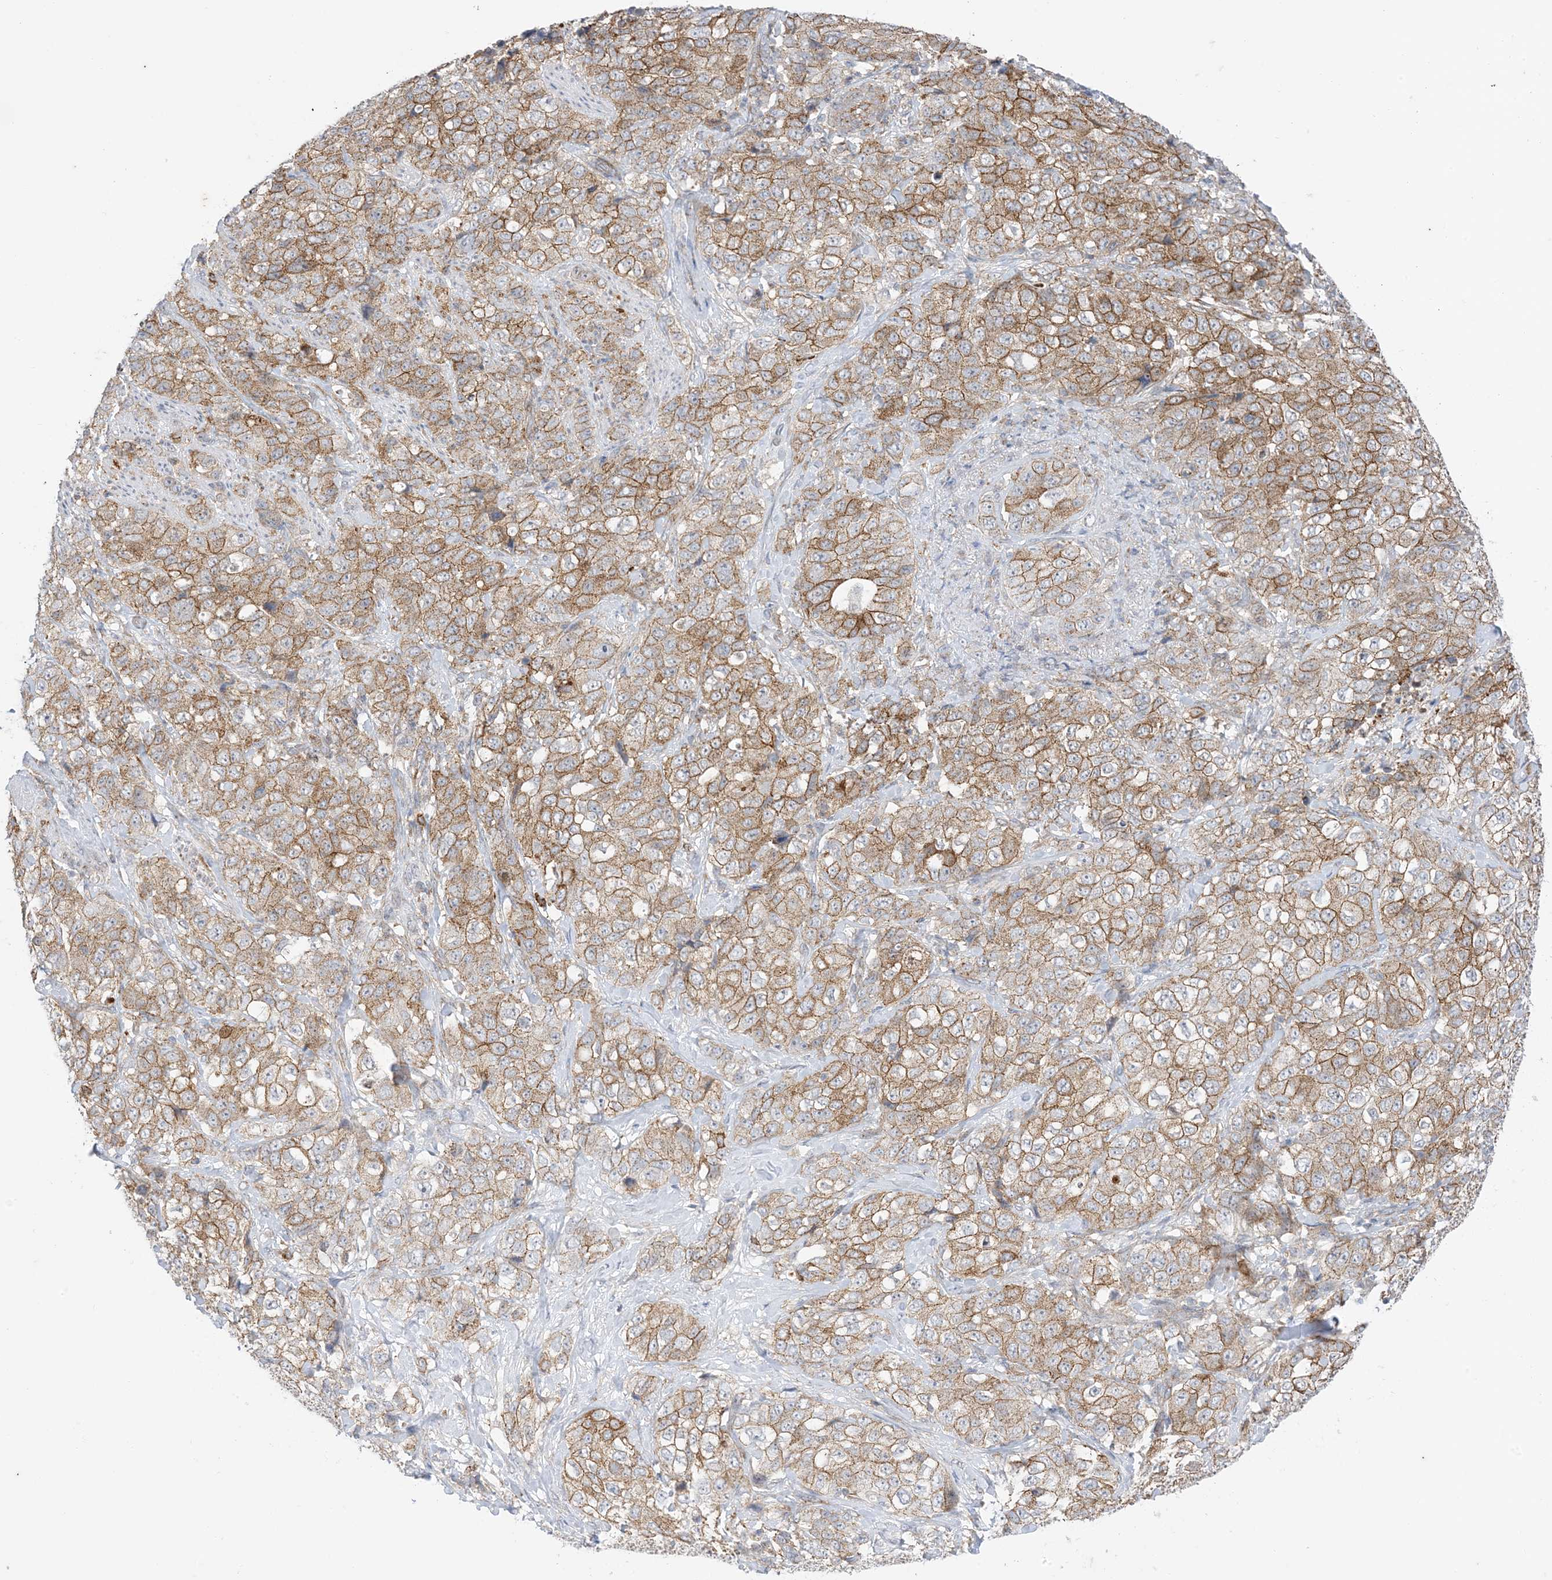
{"staining": {"intensity": "moderate", "quantity": ">75%", "location": "cytoplasmic/membranous"}, "tissue": "stomach cancer", "cell_type": "Tumor cells", "image_type": "cancer", "snomed": [{"axis": "morphology", "description": "Adenocarcinoma, NOS"}, {"axis": "topography", "description": "Stomach"}], "caption": "Immunohistochemical staining of human stomach cancer shows moderate cytoplasmic/membranous protein positivity in approximately >75% of tumor cells.", "gene": "RAC1", "patient": {"sex": "male", "age": 48}}